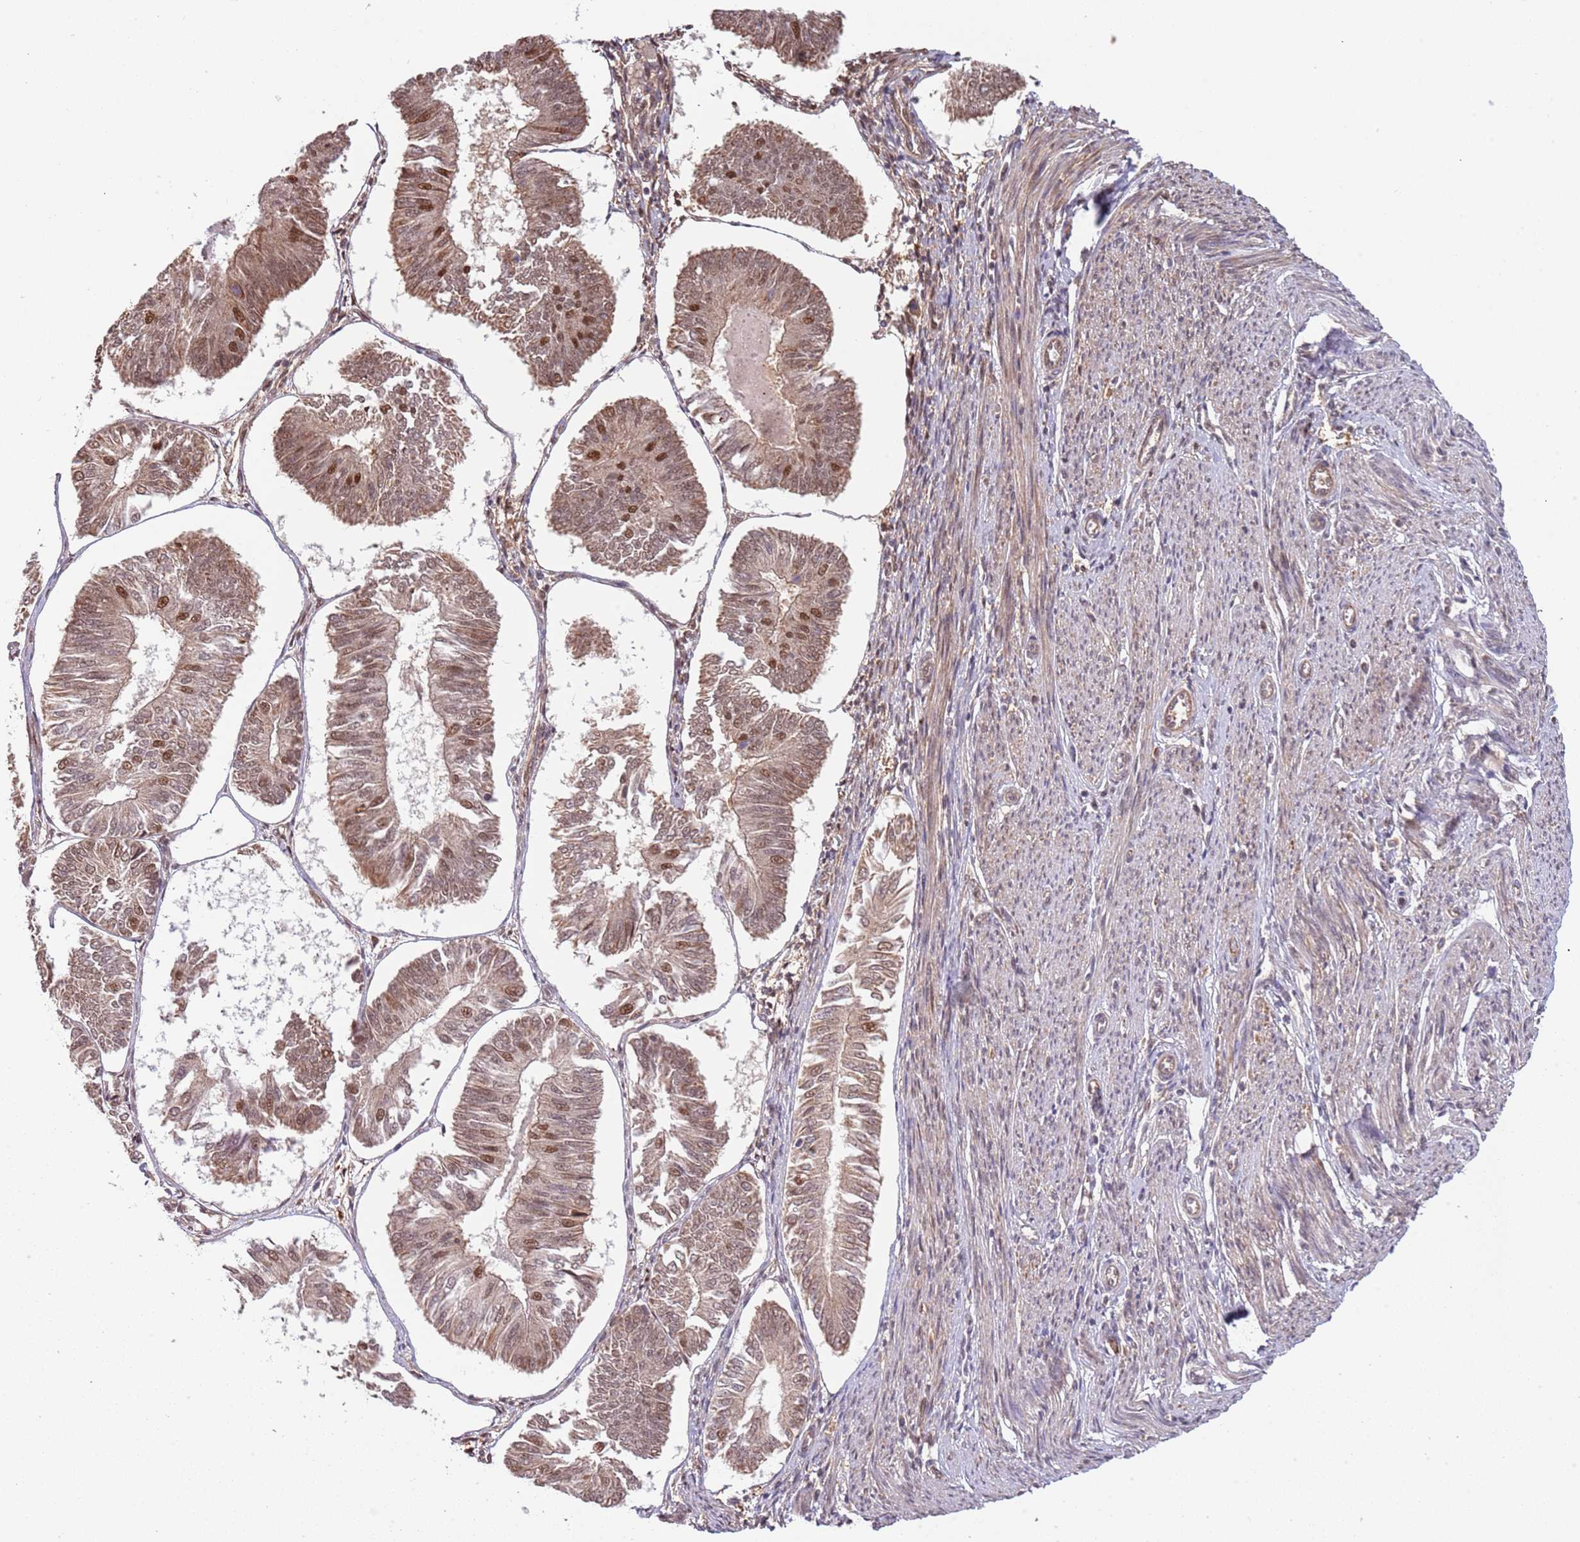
{"staining": {"intensity": "moderate", "quantity": ">75%", "location": "cytoplasmic/membranous,nuclear"}, "tissue": "endometrial cancer", "cell_type": "Tumor cells", "image_type": "cancer", "snomed": [{"axis": "morphology", "description": "Adenocarcinoma, NOS"}, {"axis": "topography", "description": "Endometrium"}], "caption": "Immunohistochemistry (IHC) image of adenocarcinoma (endometrial) stained for a protein (brown), which shows medium levels of moderate cytoplasmic/membranous and nuclear positivity in approximately >75% of tumor cells.", "gene": "PLSCR5", "patient": {"sex": "female", "age": 58}}